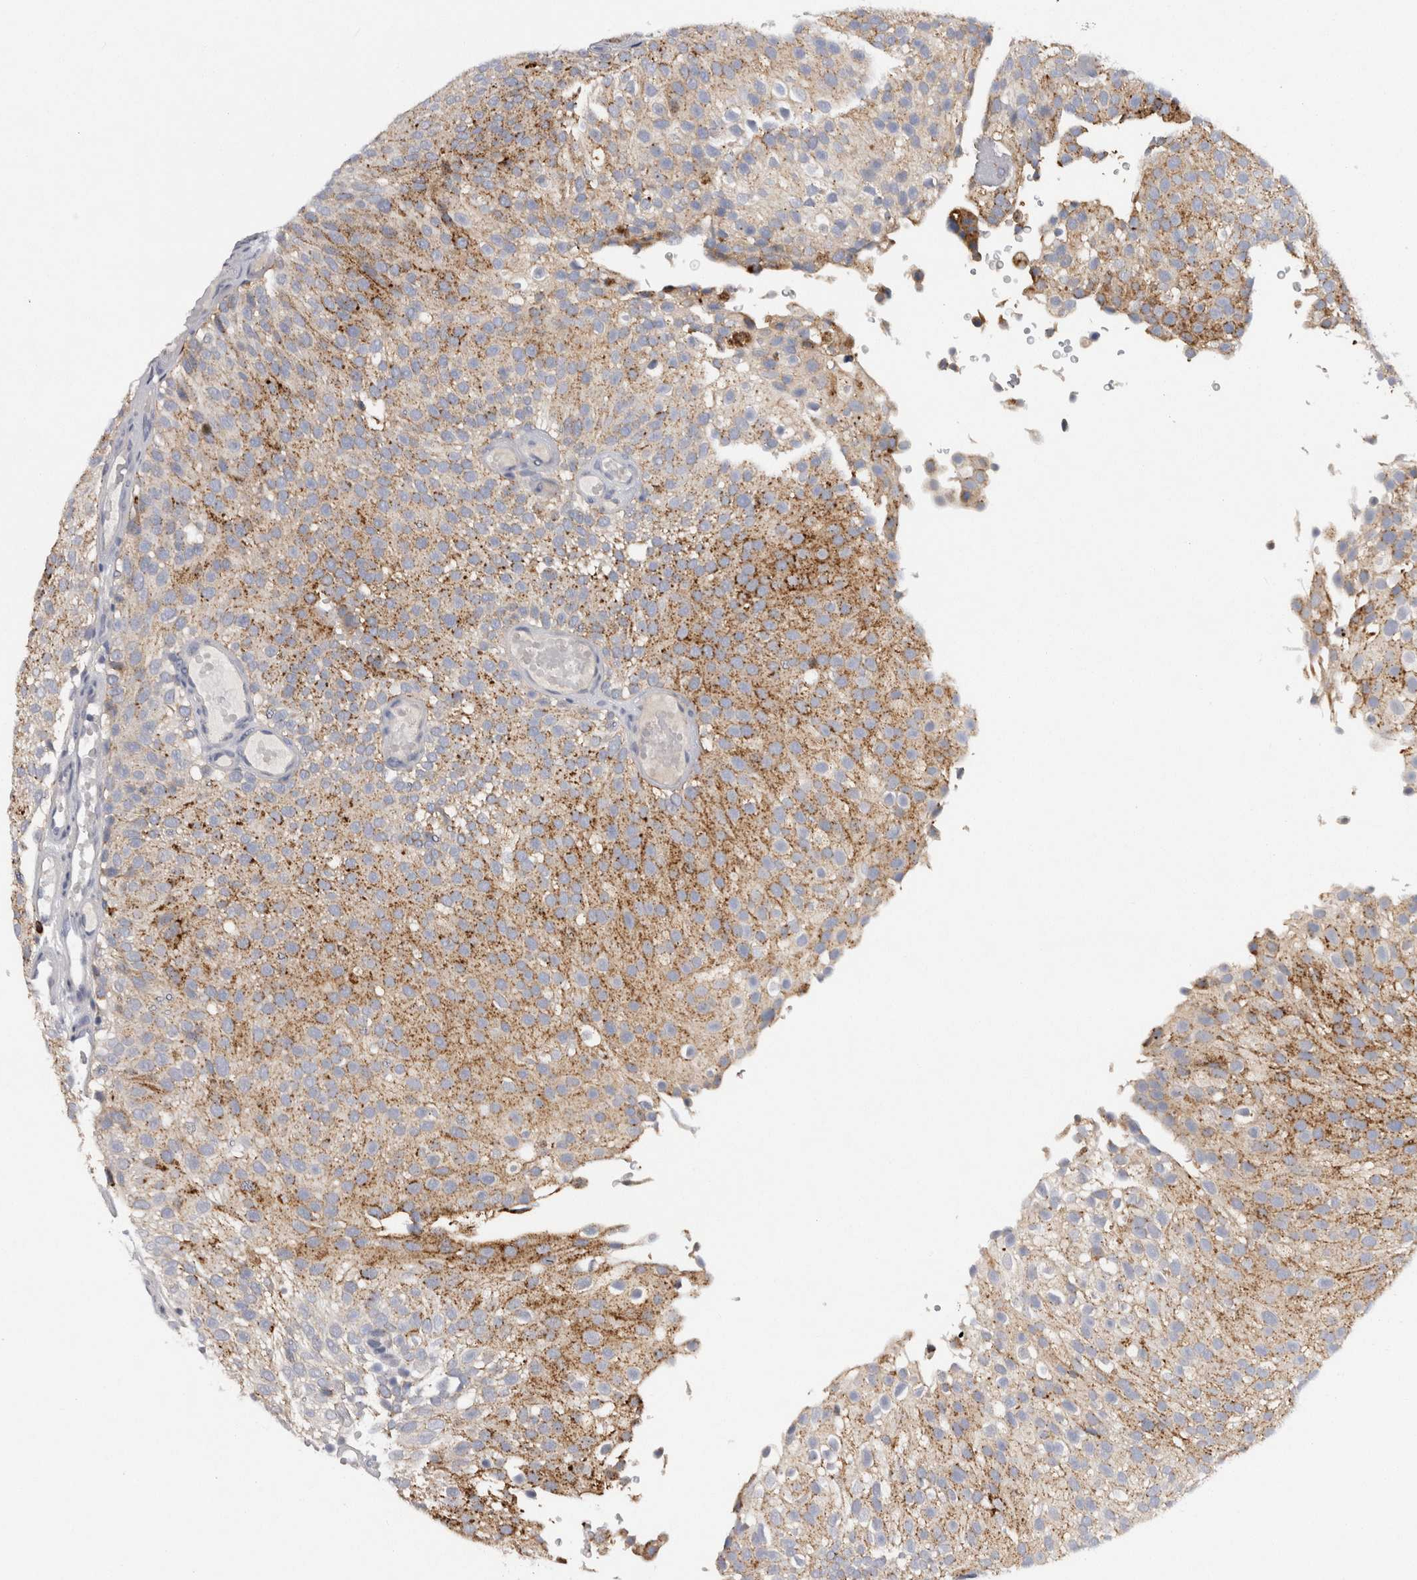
{"staining": {"intensity": "moderate", "quantity": ">75%", "location": "cytoplasmic/membranous"}, "tissue": "urothelial cancer", "cell_type": "Tumor cells", "image_type": "cancer", "snomed": [{"axis": "morphology", "description": "Urothelial carcinoma, Low grade"}, {"axis": "topography", "description": "Urinary bladder"}], "caption": "Urothelial cancer stained with immunohistochemistry demonstrates moderate cytoplasmic/membranous positivity in approximately >75% of tumor cells. (Stains: DAB in brown, nuclei in blue, Microscopy: brightfield microscopy at high magnification).", "gene": "CD63", "patient": {"sex": "male", "age": 78}}